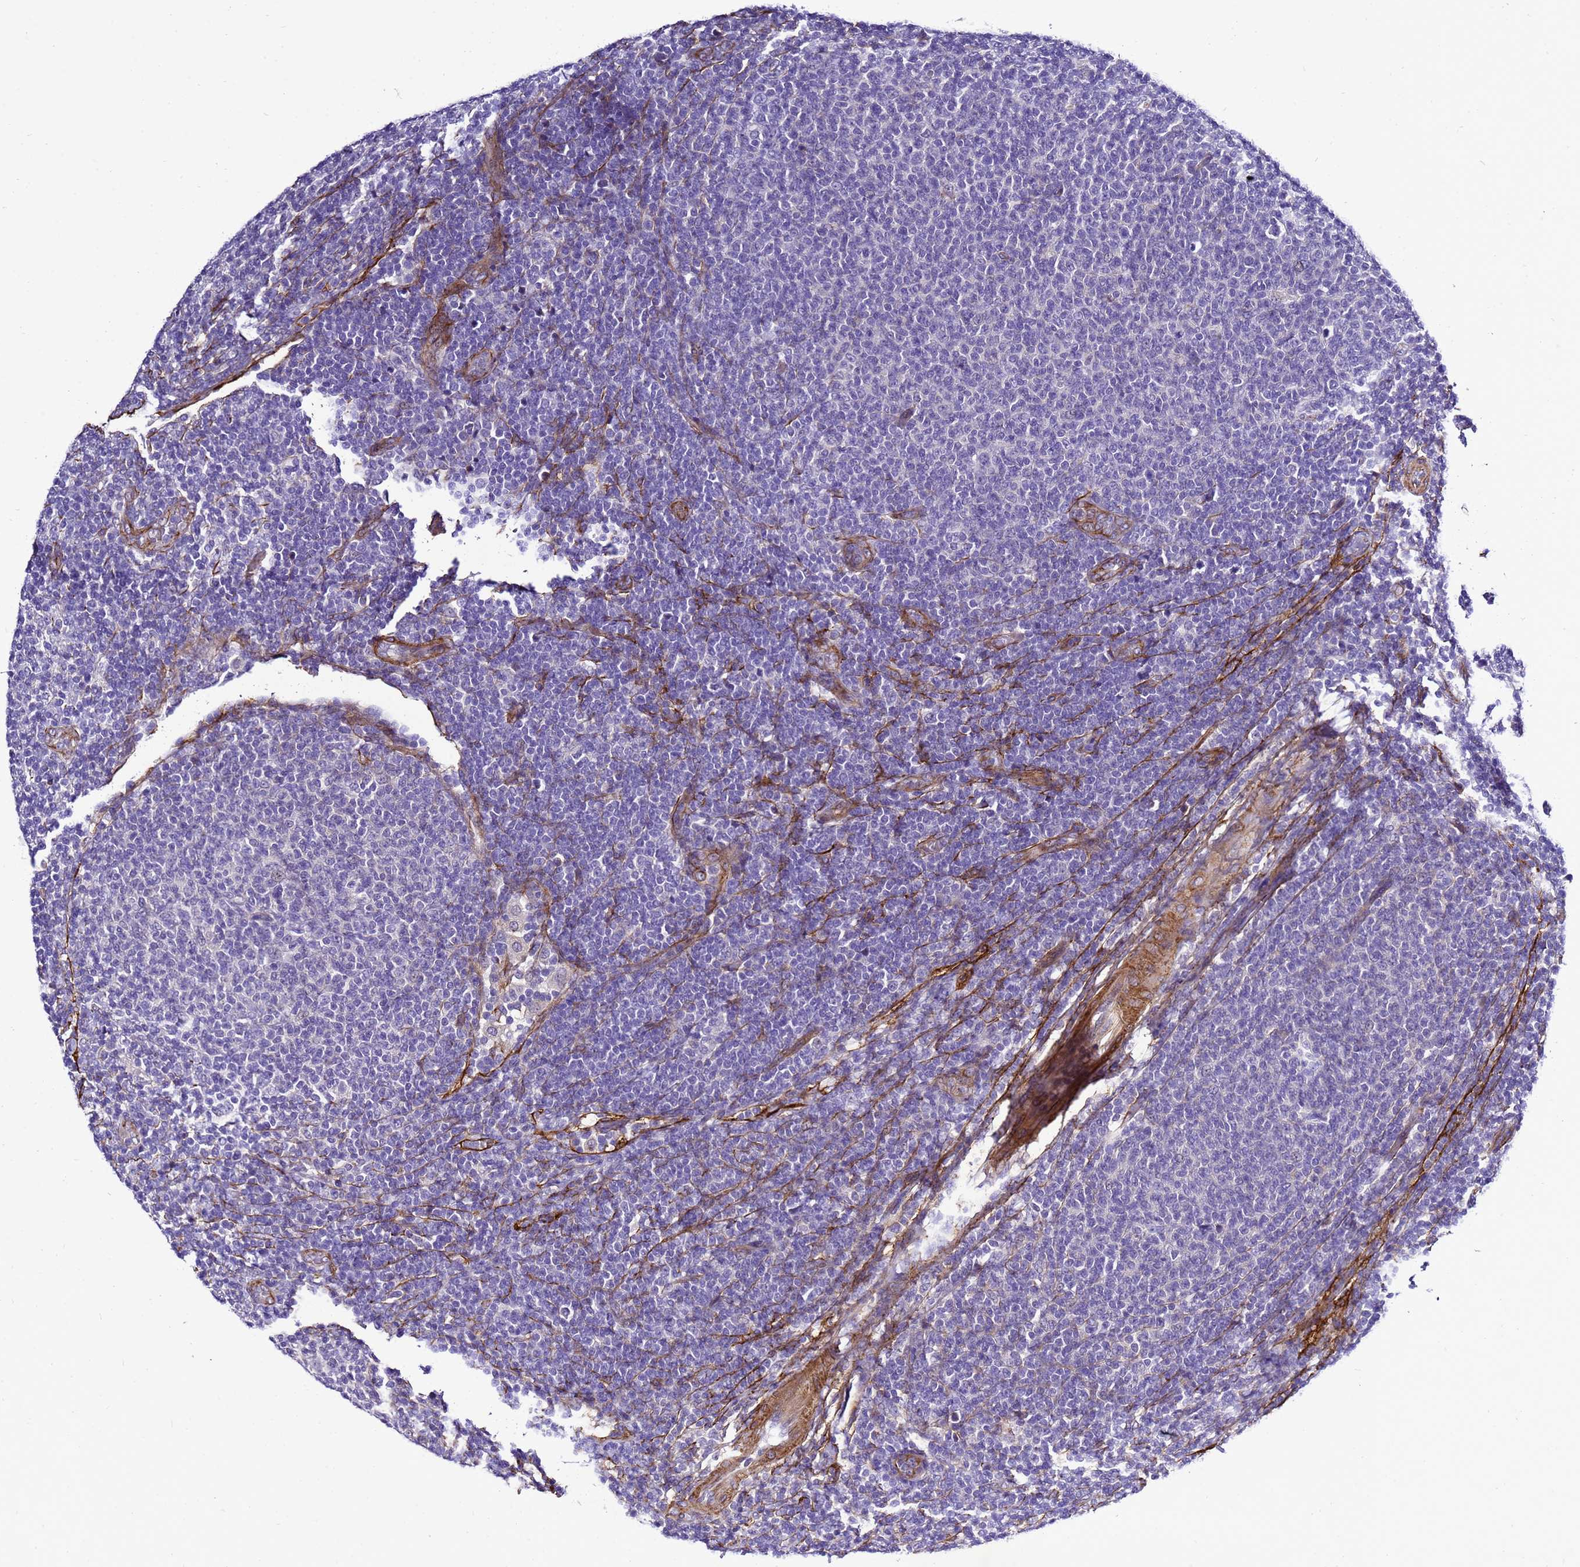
{"staining": {"intensity": "negative", "quantity": "none", "location": "none"}, "tissue": "lymphoma", "cell_type": "Tumor cells", "image_type": "cancer", "snomed": [{"axis": "morphology", "description": "Malignant lymphoma, non-Hodgkin's type, Low grade"}, {"axis": "topography", "description": "Lymph node"}], "caption": "Immunohistochemistry (IHC) image of lymphoma stained for a protein (brown), which exhibits no staining in tumor cells.", "gene": "GZF1", "patient": {"sex": "male", "age": 66}}